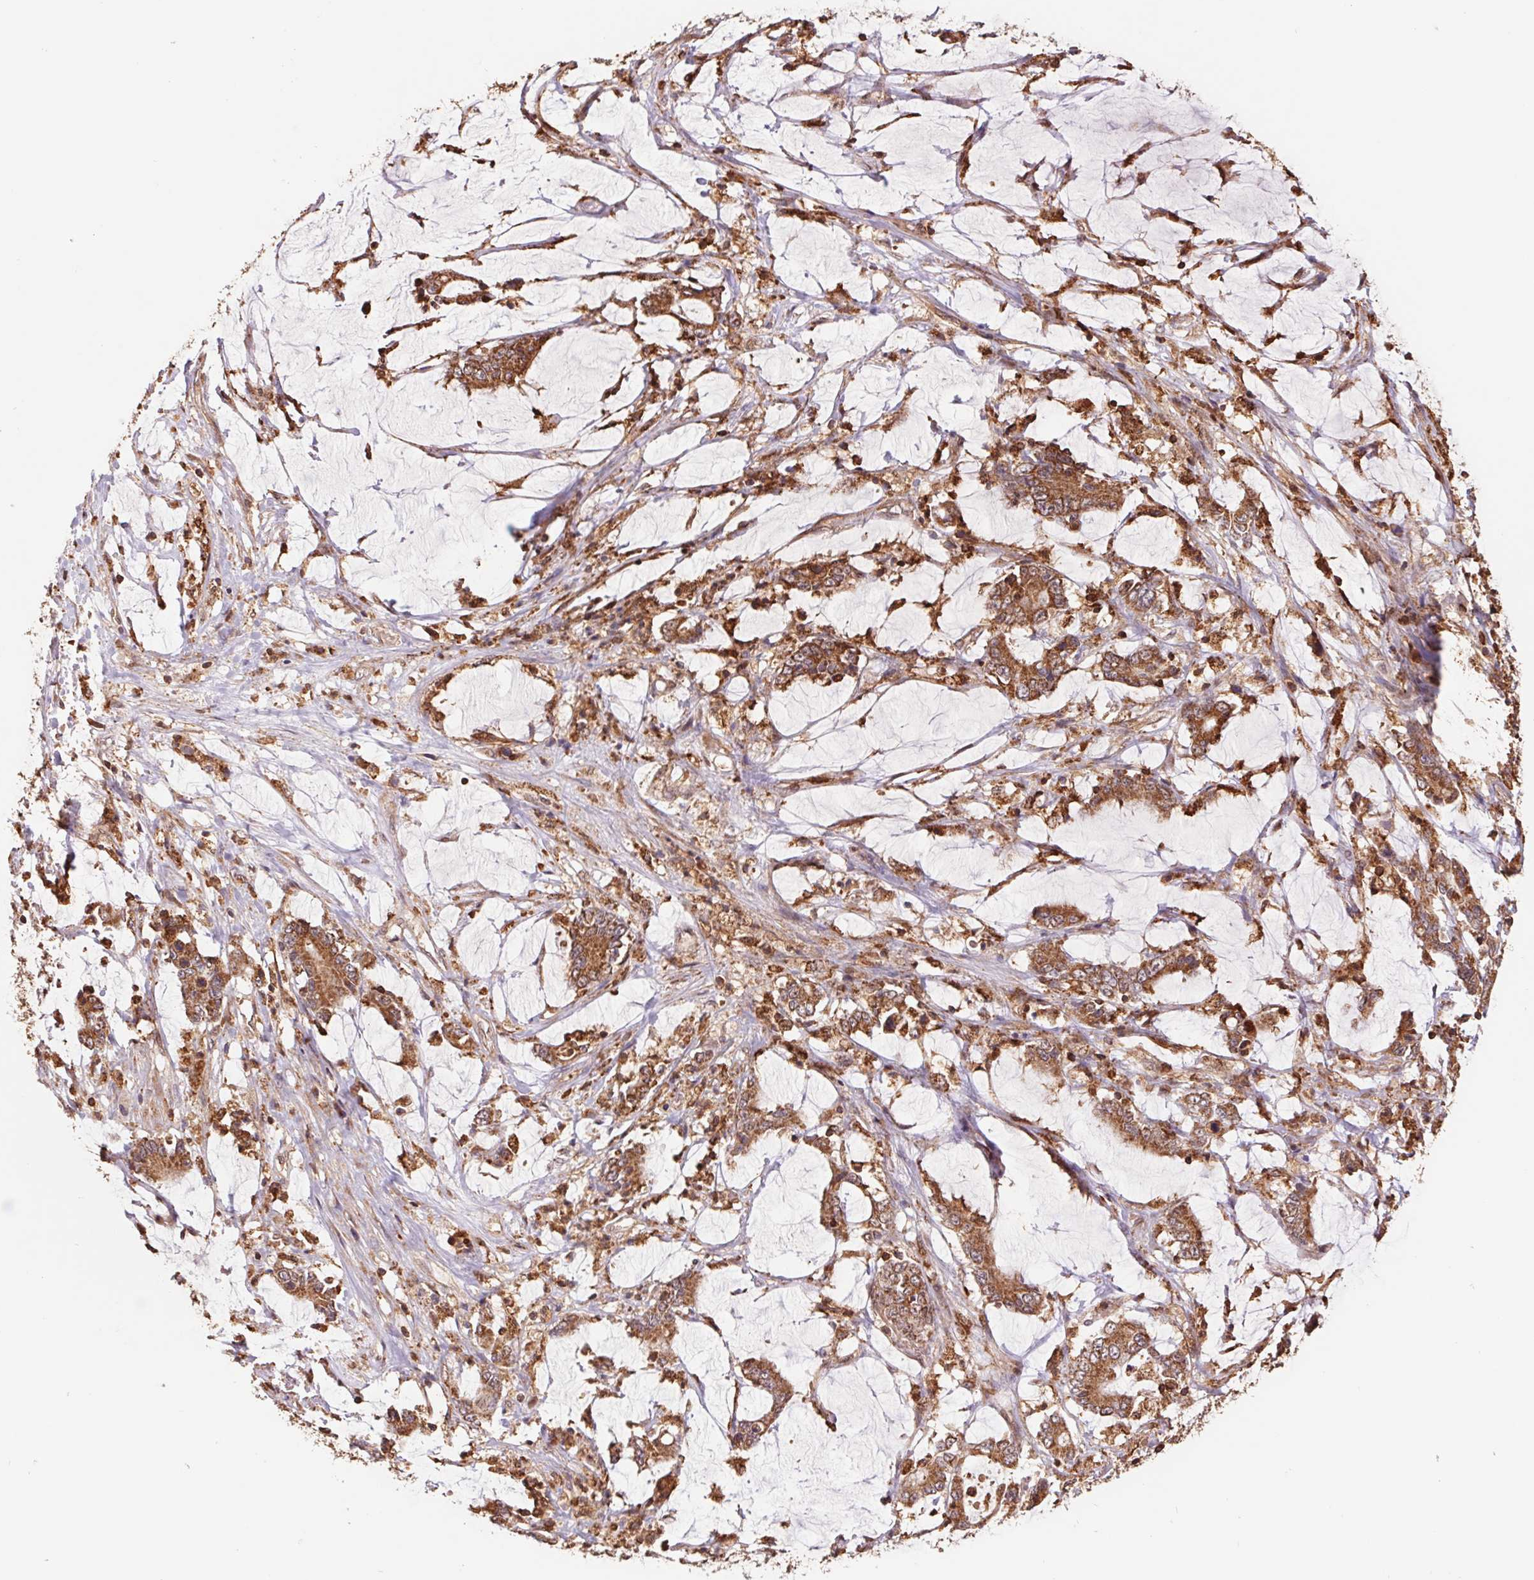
{"staining": {"intensity": "moderate", "quantity": ">75%", "location": "cytoplasmic/membranous"}, "tissue": "stomach cancer", "cell_type": "Tumor cells", "image_type": "cancer", "snomed": [{"axis": "morphology", "description": "Adenocarcinoma, NOS"}, {"axis": "topography", "description": "Stomach, upper"}], "caption": "The image displays immunohistochemical staining of adenocarcinoma (stomach). There is moderate cytoplasmic/membranous positivity is identified in approximately >75% of tumor cells.", "gene": "URM1", "patient": {"sex": "male", "age": 68}}